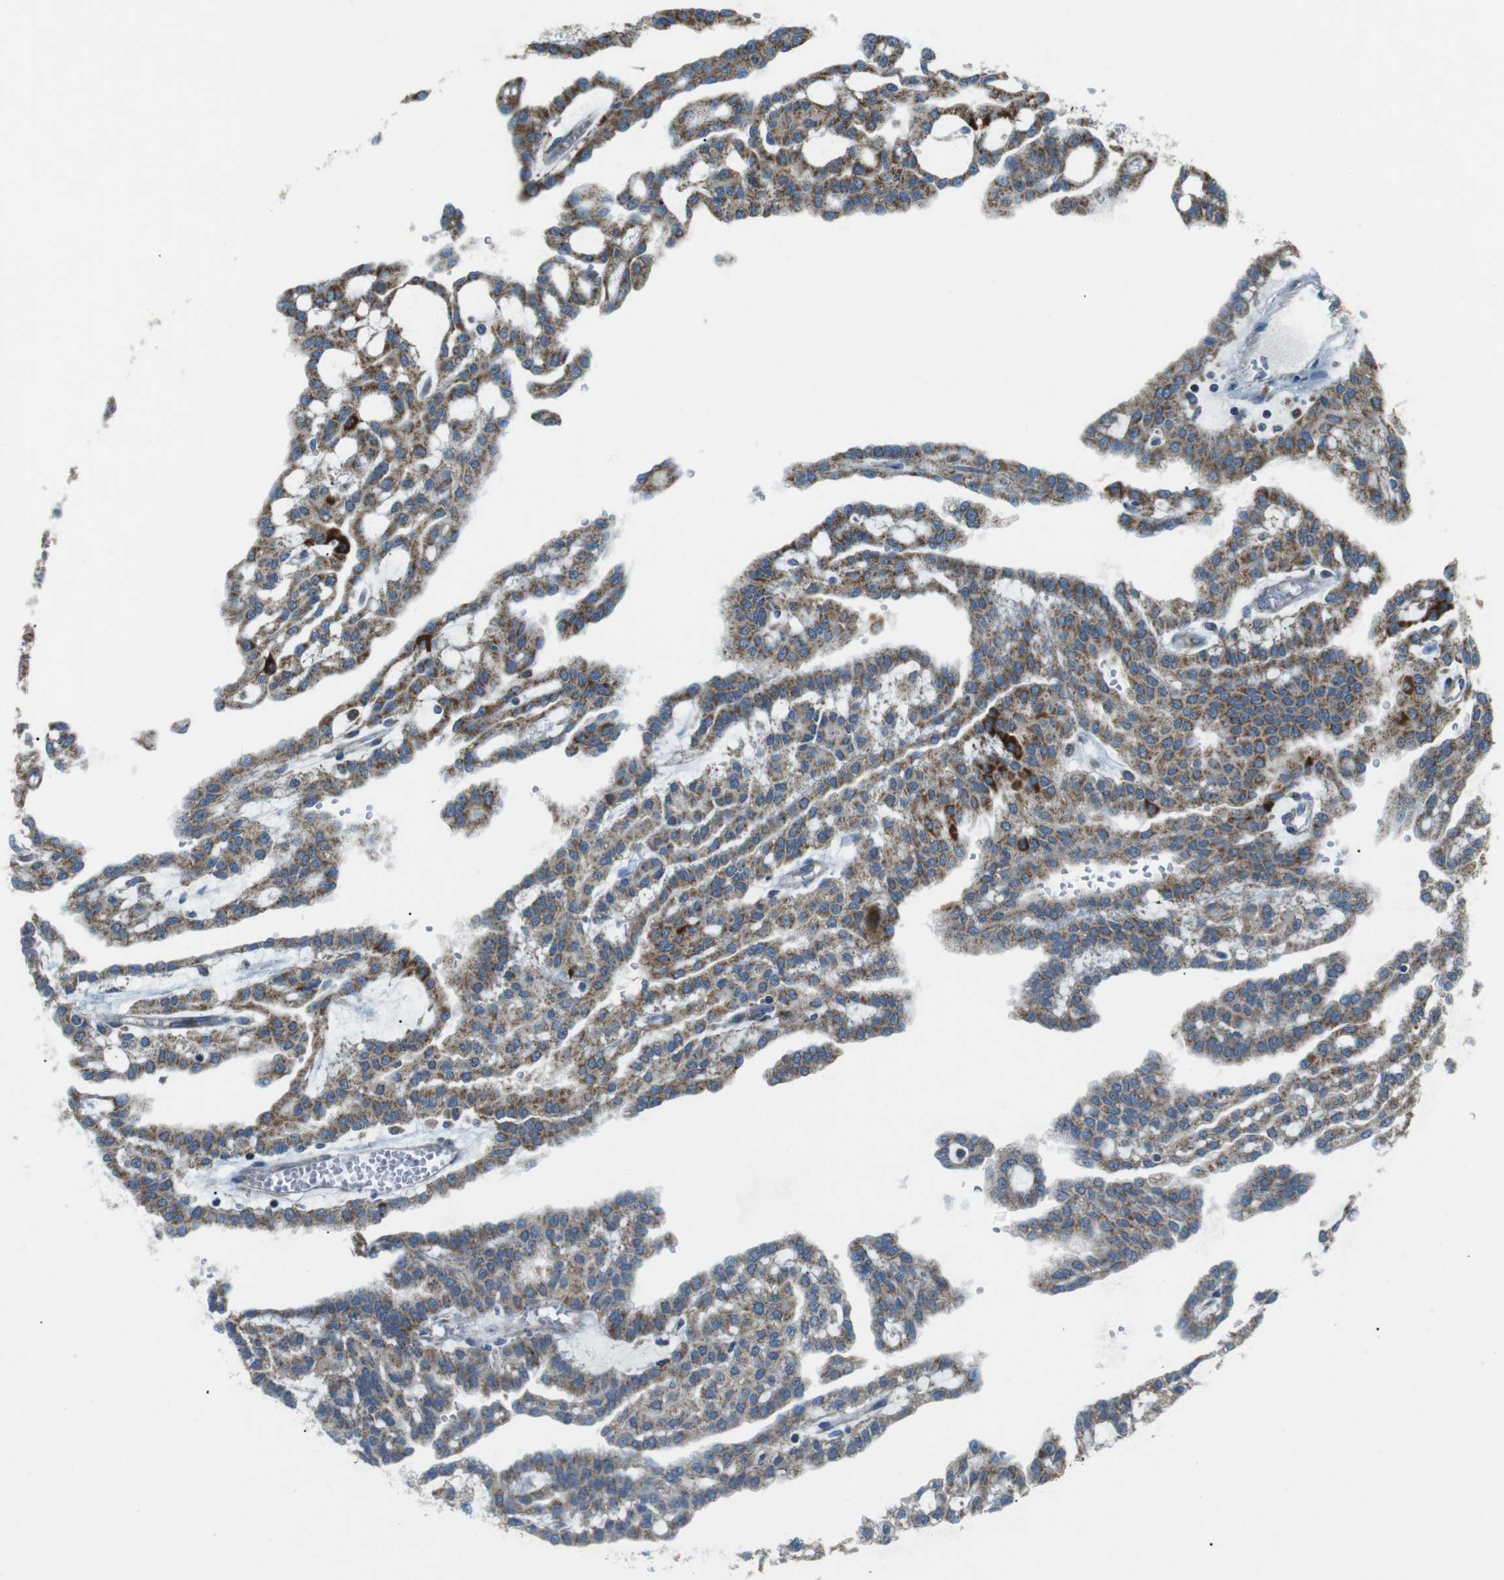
{"staining": {"intensity": "moderate", "quantity": ">75%", "location": "cytoplasmic/membranous"}, "tissue": "renal cancer", "cell_type": "Tumor cells", "image_type": "cancer", "snomed": [{"axis": "morphology", "description": "Adenocarcinoma, NOS"}, {"axis": "topography", "description": "Kidney"}], "caption": "Tumor cells display medium levels of moderate cytoplasmic/membranous staining in approximately >75% of cells in renal cancer.", "gene": "BACE1", "patient": {"sex": "male", "age": 63}}